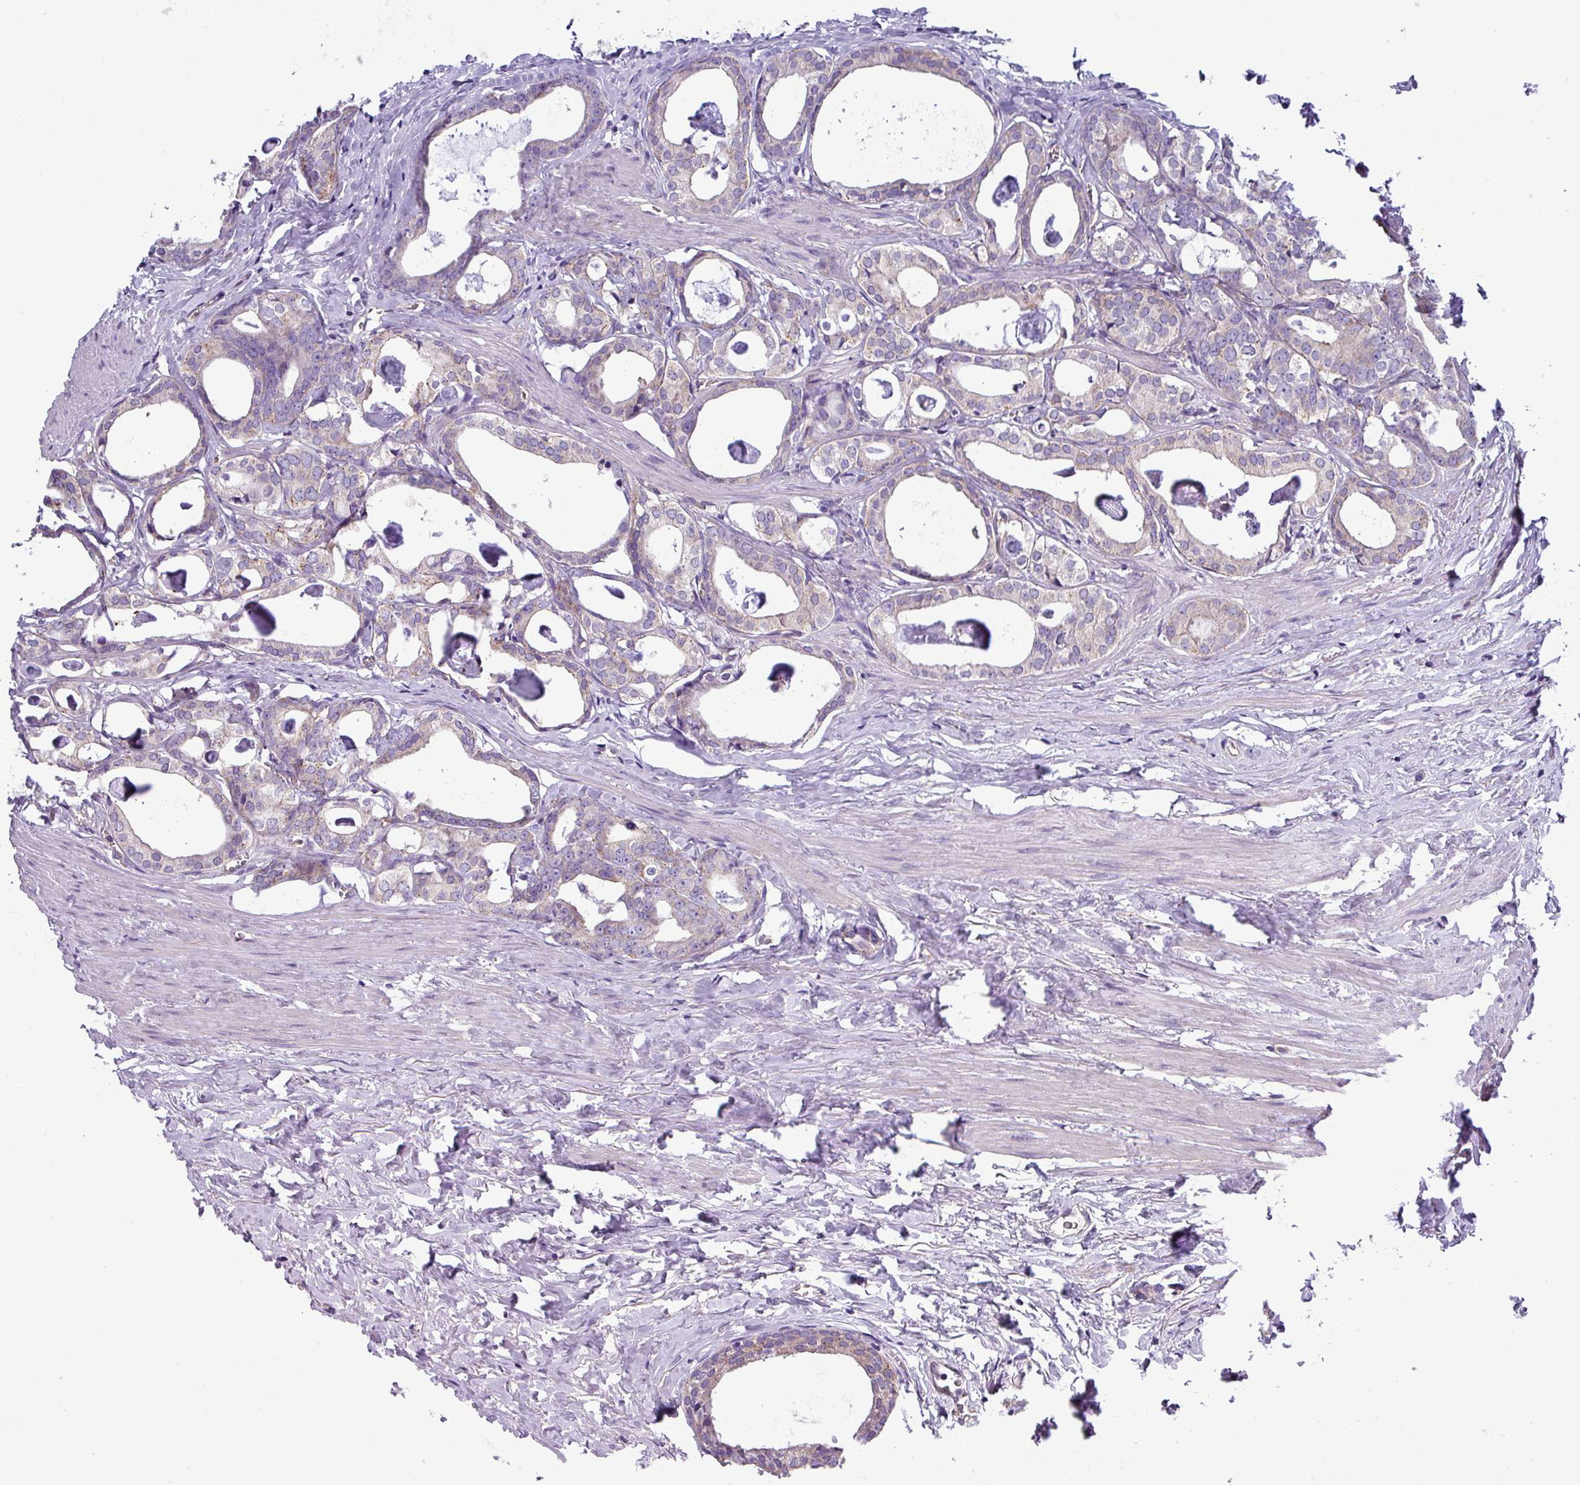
{"staining": {"intensity": "negative", "quantity": "none", "location": "none"}, "tissue": "prostate cancer", "cell_type": "Tumor cells", "image_type": "cancer", "snomed": [{"axis": "morphology", "description": "Adenocarcinoma, Low grade"}, {"axis": "topography", "description": "Prostate"}], "caption": "Human prostate cancer stained for a protein using IHC exhibits no expression in tumor cells.", "gene": "SLC23A2", "patient": {"sex": "male", "age": 71}}